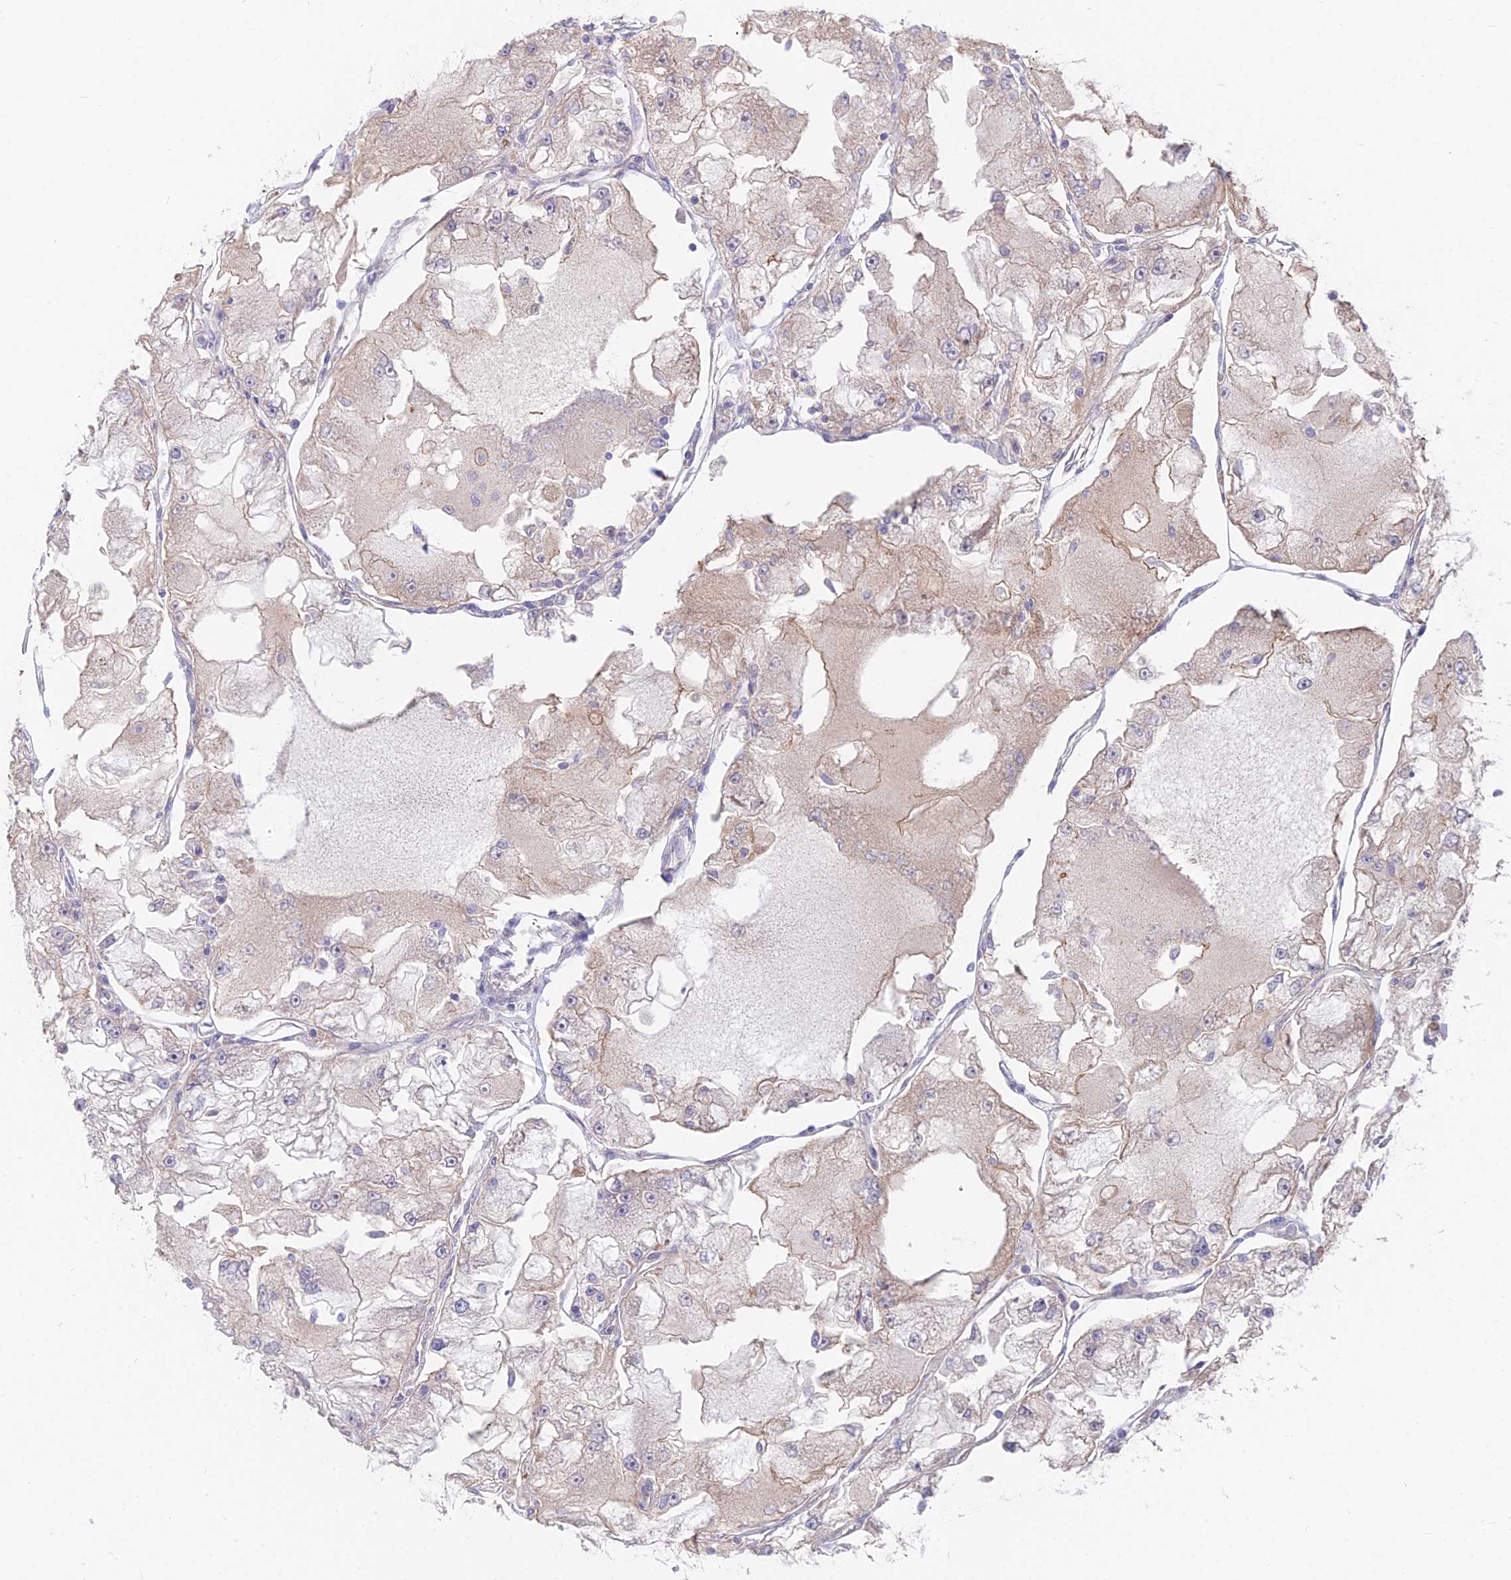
{"staining": {"intensity": "weak", "quantity": "<25%", "location": "cytoplasmic/membranous"}, "tissue": "renal cancer", "cell_type": "Tumor cells", "image_type": "cancer", "snomed": [{"axis": "morphology", "description": "Adenocarcinoma, NOS"}, {"axis": "topography", "description": "Kidney"}], "caption": "The micrograph reveals no staining of tumor cells in adenocarcinoma (renal).", "gene": "TBC1D20", "patient": {"sex": "female", "age": 72}}